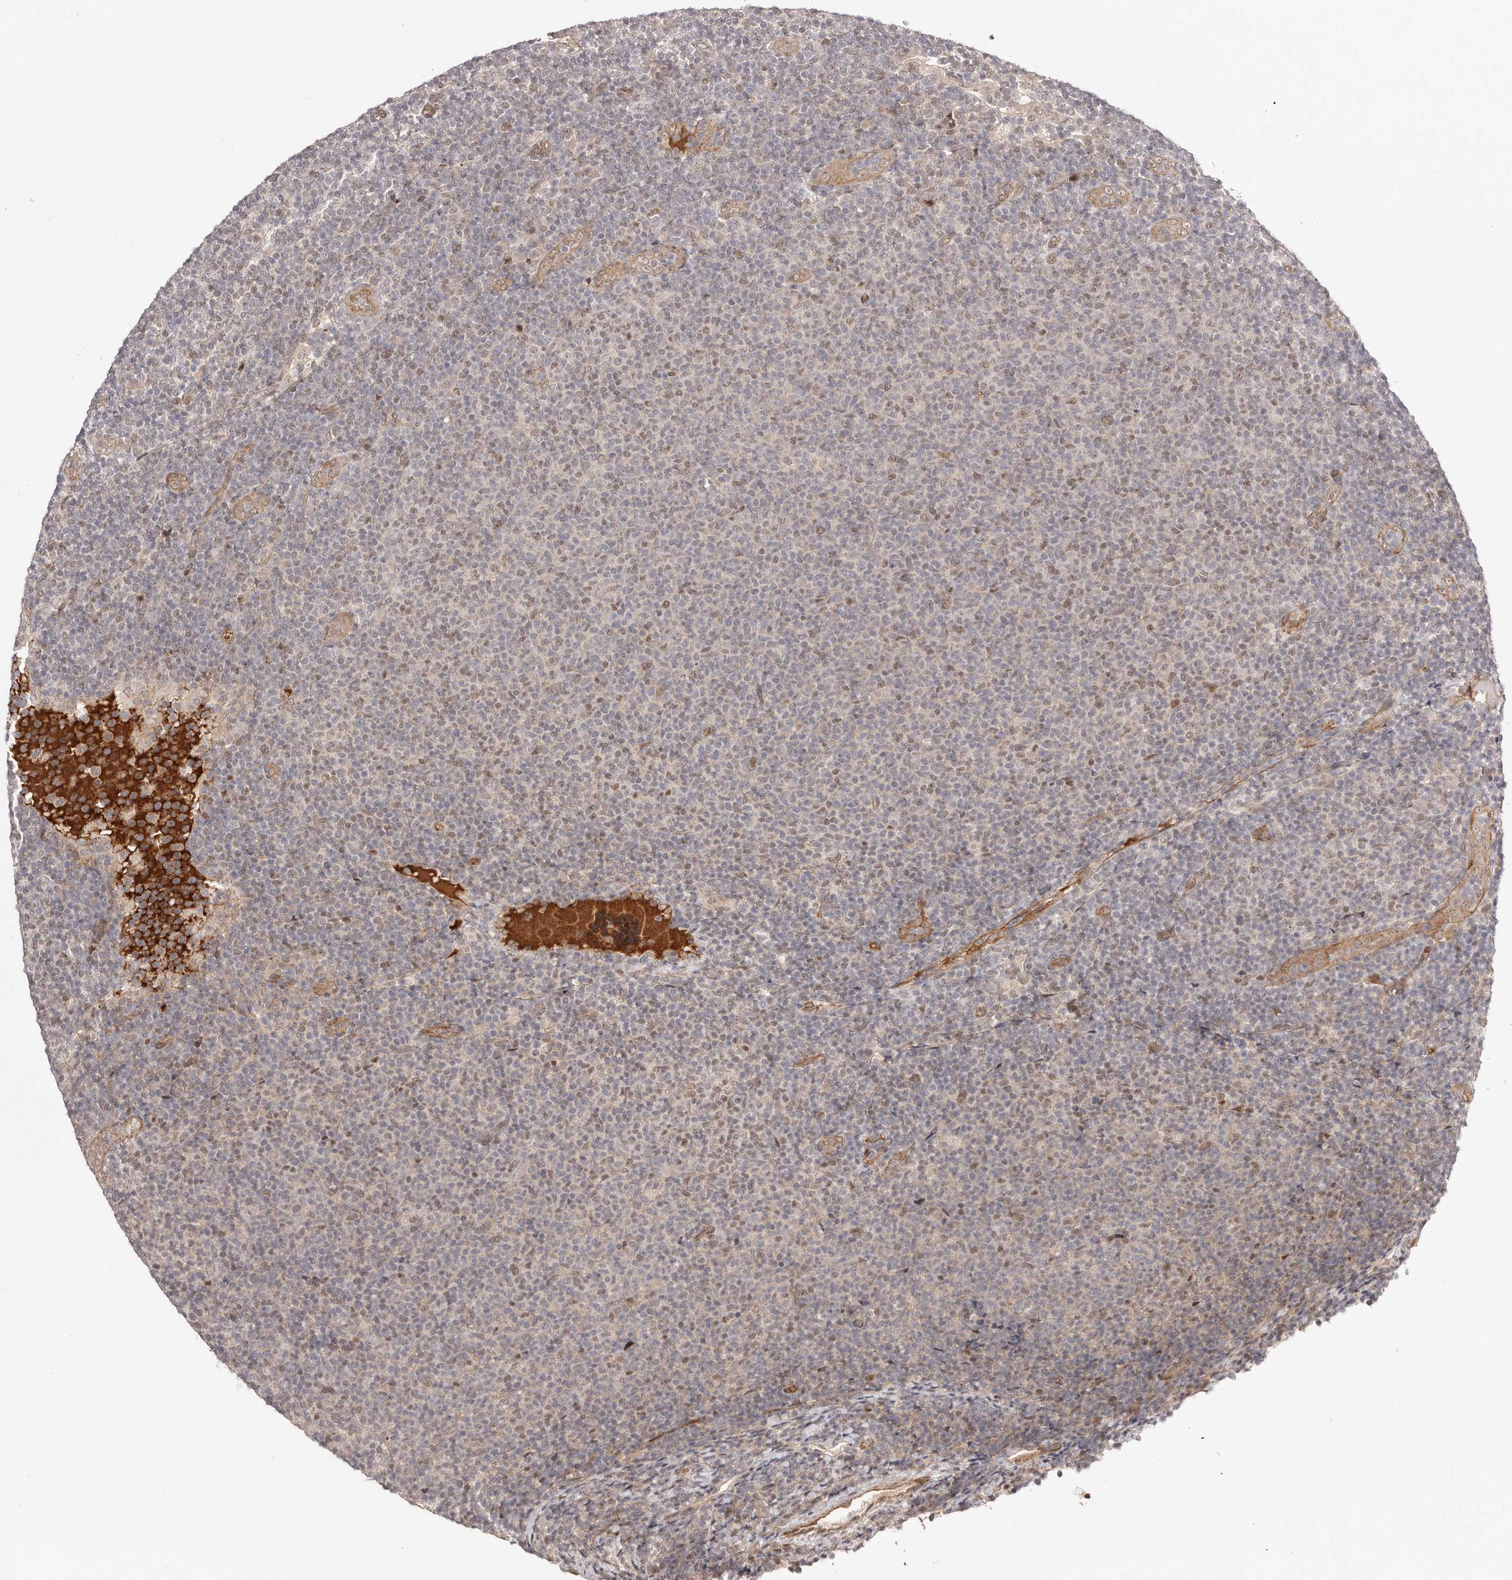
{"staining": {"intensity": "moderate", "quantity": "<25%", "location": "nuclear"}, "tissue": "lymphoma", "cell_type": "Tumor cells", "image_type": "cancer", "snomed": [{"axis": "morphology", "description": "Malignant lymphoma, non-Hodgkin's type, Low grade"}, {"axis": "topography", "description": "Lymph node"}], "caption": "Moderate nuclear staining is seen in approximately <25% of tumor cells in lymphoma.", "gene": "EGR3", "patient": {"sex": "male", "age": 66}}